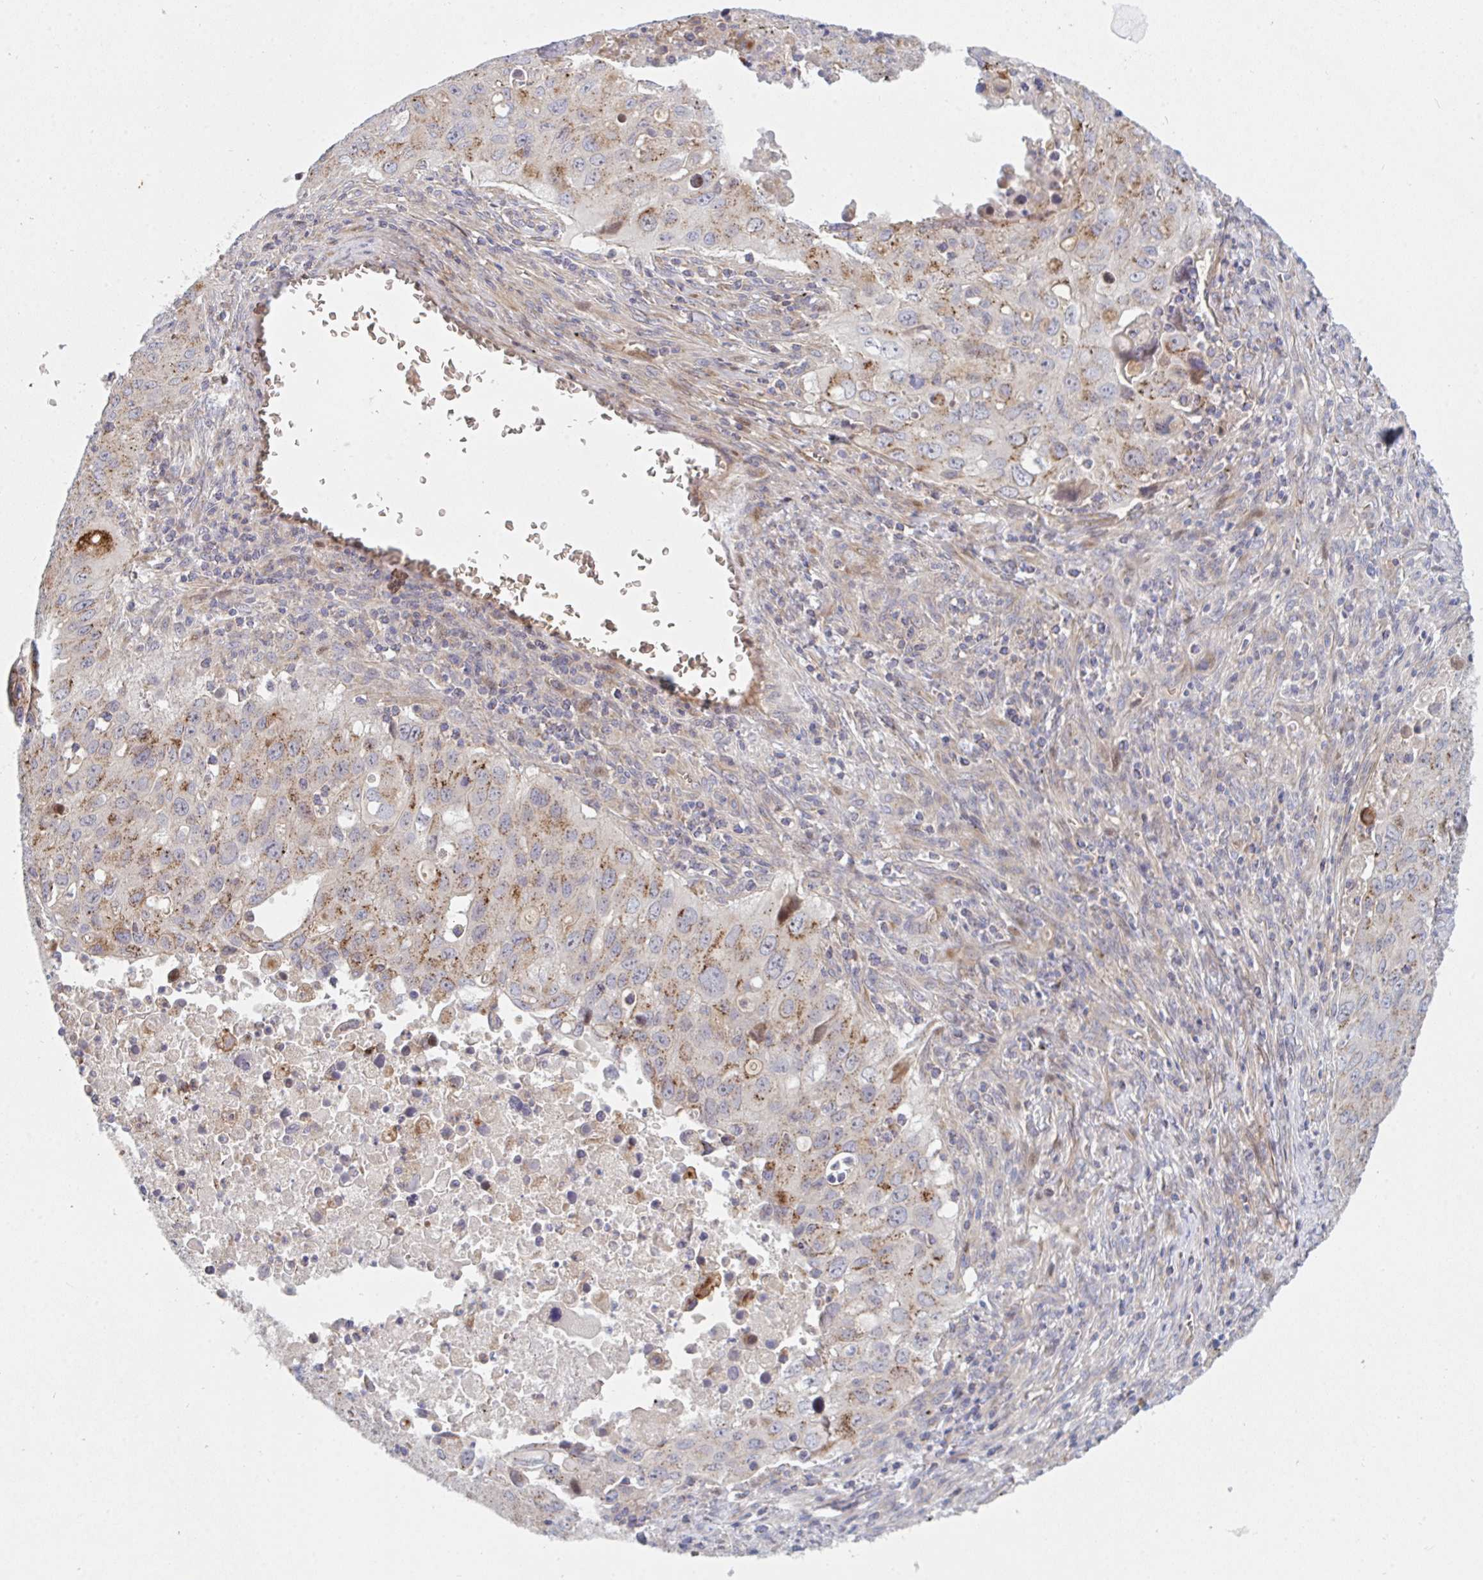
{"staining": {"intensity": "moderate", "quantity": "25%-75%", "location": "cytoplasmic/membranous"}, "tissue": "lung cancer", "cell_type": "Tumor cells", "image_type": "cancer", "snomed": [{"axis": "morphology", "description": "Adenocarcinoma, NOS"}, {"axis": "morphology", "description": "Adenocarcinoma, metastatic, NOS"}, {"axis": "topography", "description": "Lymph node"}, {"axis": "topography", "description": "Lung"}], "caption": "A medium amount of moderate cytoplasmic/membranous expression is appreciated in approximately 25%-75% of tumor cells in lung cancer (adenocarcinoma) tissue.", "gene": "TNFSF4", "patient": {"sex": "female", "age": 42}}